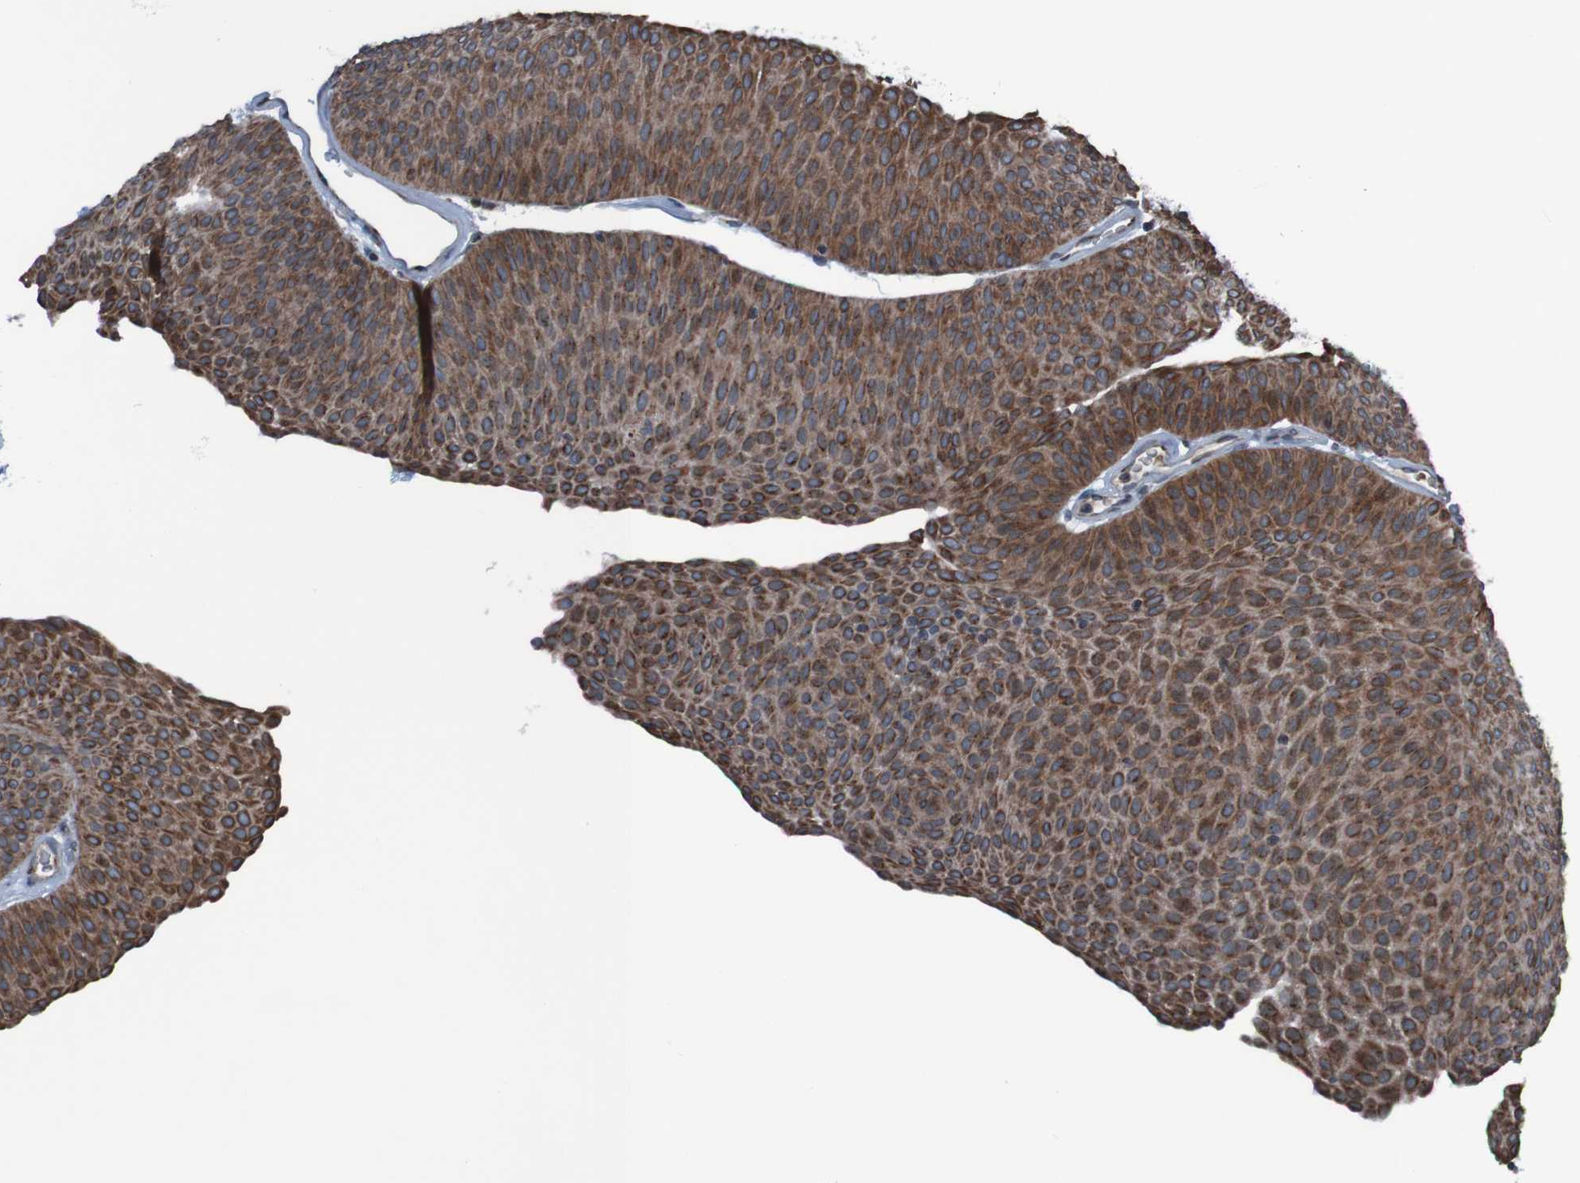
{"staining": {"intensity": "strong", "quantity": ">75%", "location": "cytoplasmic/membranous"}, "tissue": "urothelial cancer", "cell_type": "Tumor cells", "image_type": "cancer", "snomed": [{"axis": "morphology", "description": "Urothelial carcinoma, Low grade"}, {"axis": "topography", "description": "Urinary bladder"}], "caption": "Immunohistochemical staining of human urothelial carcinoma (low-grade) displays high levels of strong cytoplasmic/membranous expression in about >75% of tumor cells. The staining is performed using DAB (3,3'-diaminobenzidine) brown chromogen to label protein expression. The nuclei are counter-stained blue using hematoxylin.", "gene": "UNG", "patient": {"sex": "female", "age": 60}}